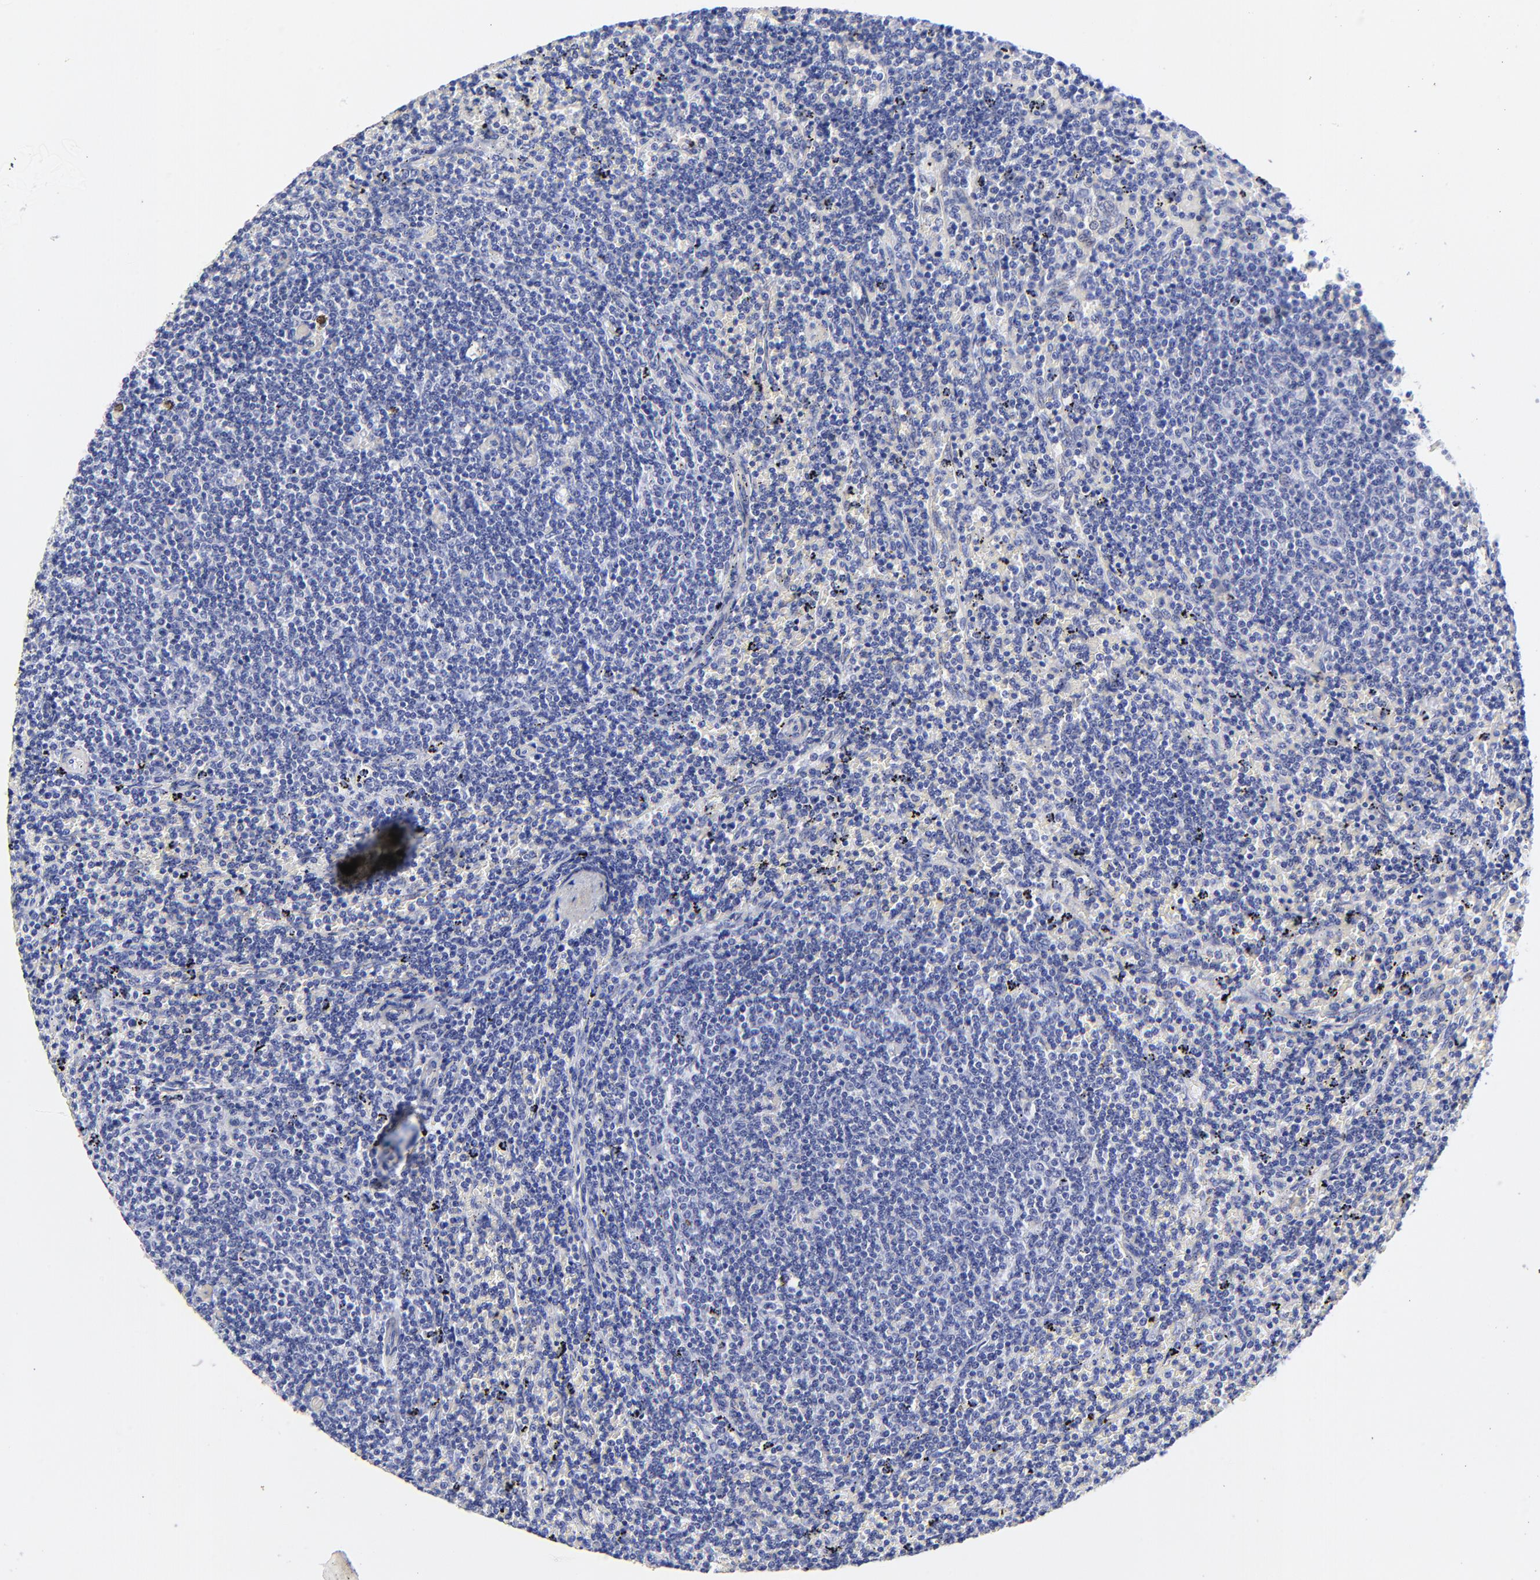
{"staining": {"intensity": "negative", "quantity": "none", "location": "none"}, "tissue": "lymphoma", "cell_type": "Tumor cells", "image_type": "cancer", "snomed": [{"axis": "morphology", "description": "Malignant lymphoma, non-Hodgkin's type, Low grade"}, {"axis": "topography", "description": "Spleen"}], "caption": "Human lymphoma stained for a protein using IHC exhibits no expression in tumor cells.", "gene": "HORMAD2", "patient": {"sex": "female", "age": 50}}